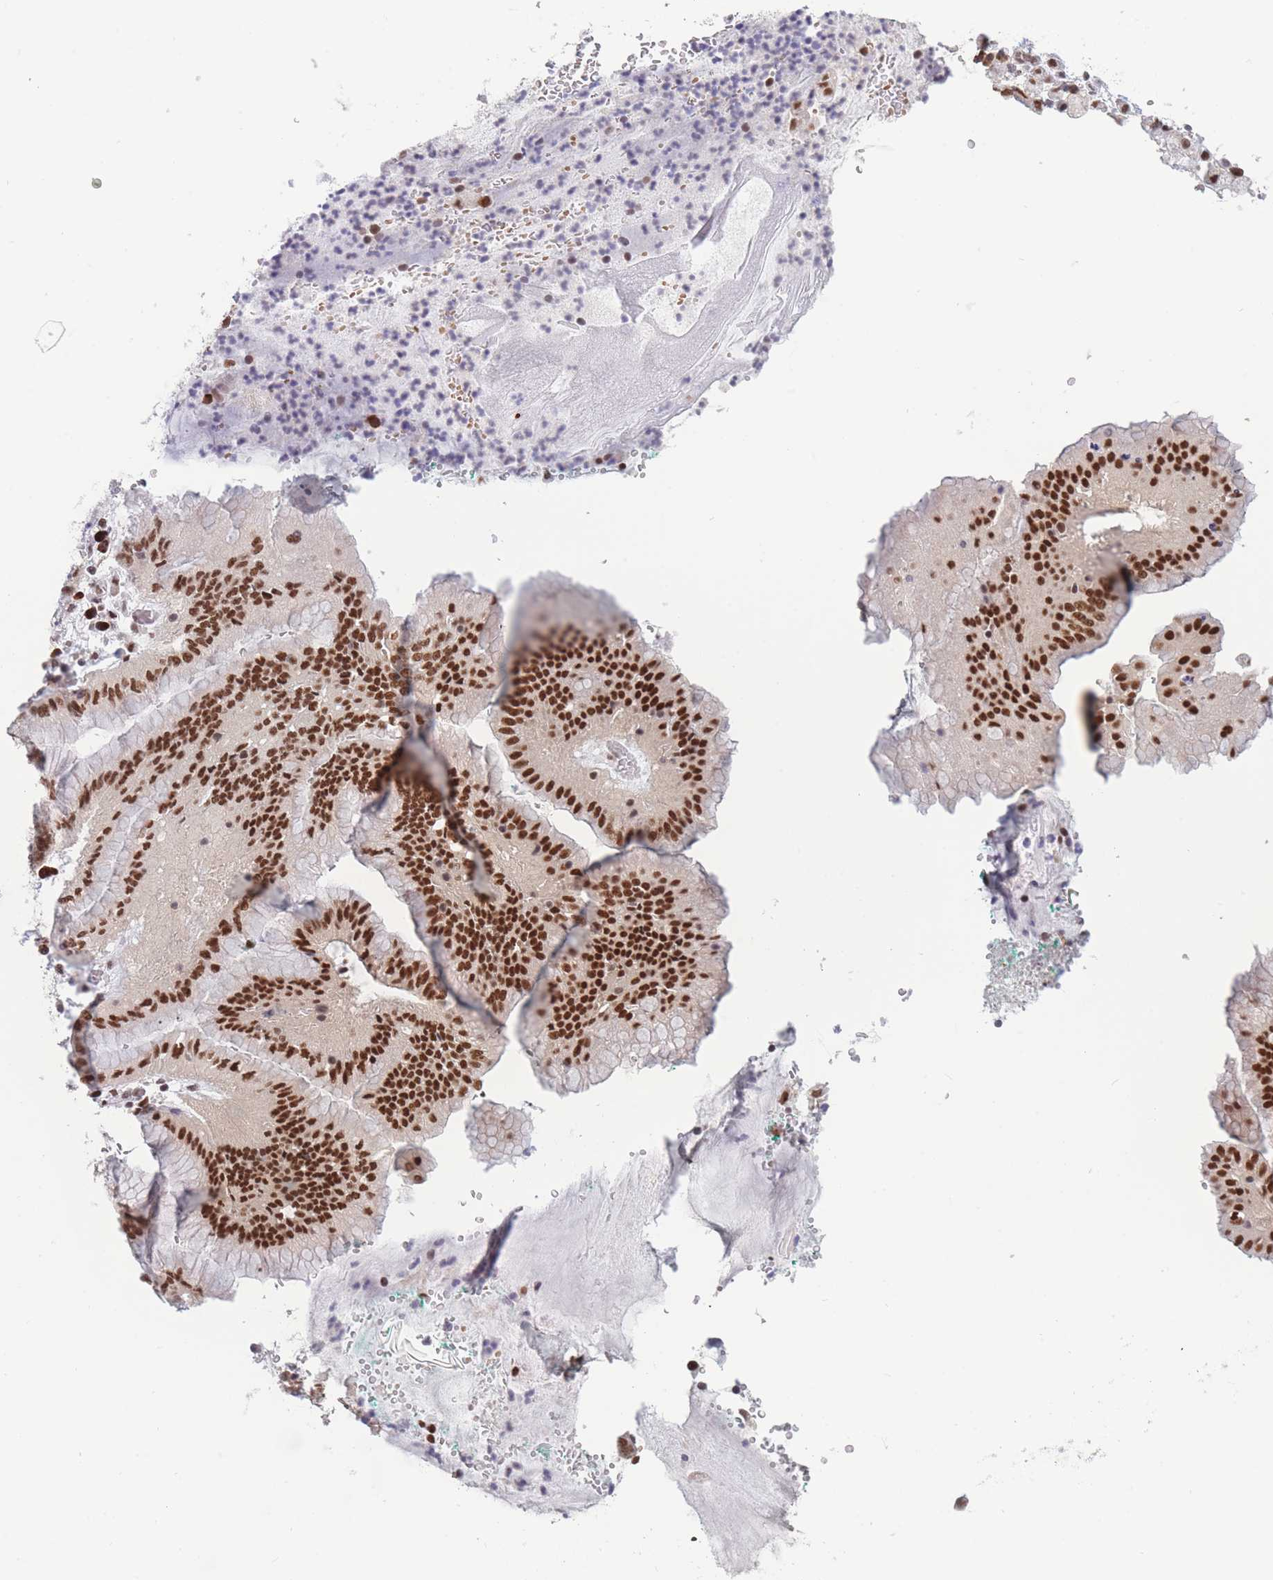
{"staining": {"intensity": "strong", "quantity": ">75%", "location": "nuclear"}, "tissue": "stomach cancer", "cell_type": "Tumor cells", "image_type": "cancer", "snomed": [{"axis": "morphology", "description": "Adenocarcinoma, NOS"}, {"axis": "topography", "description": "Stomach"}], "caption": "About >75% of tumor cells in human adenocarcinoma (stomach) display strong nuclear protein expression as visualized by brown immunohistochemical staining.", "gene": "SMAD9", "patient": {"sex": "male", "age": 77}}